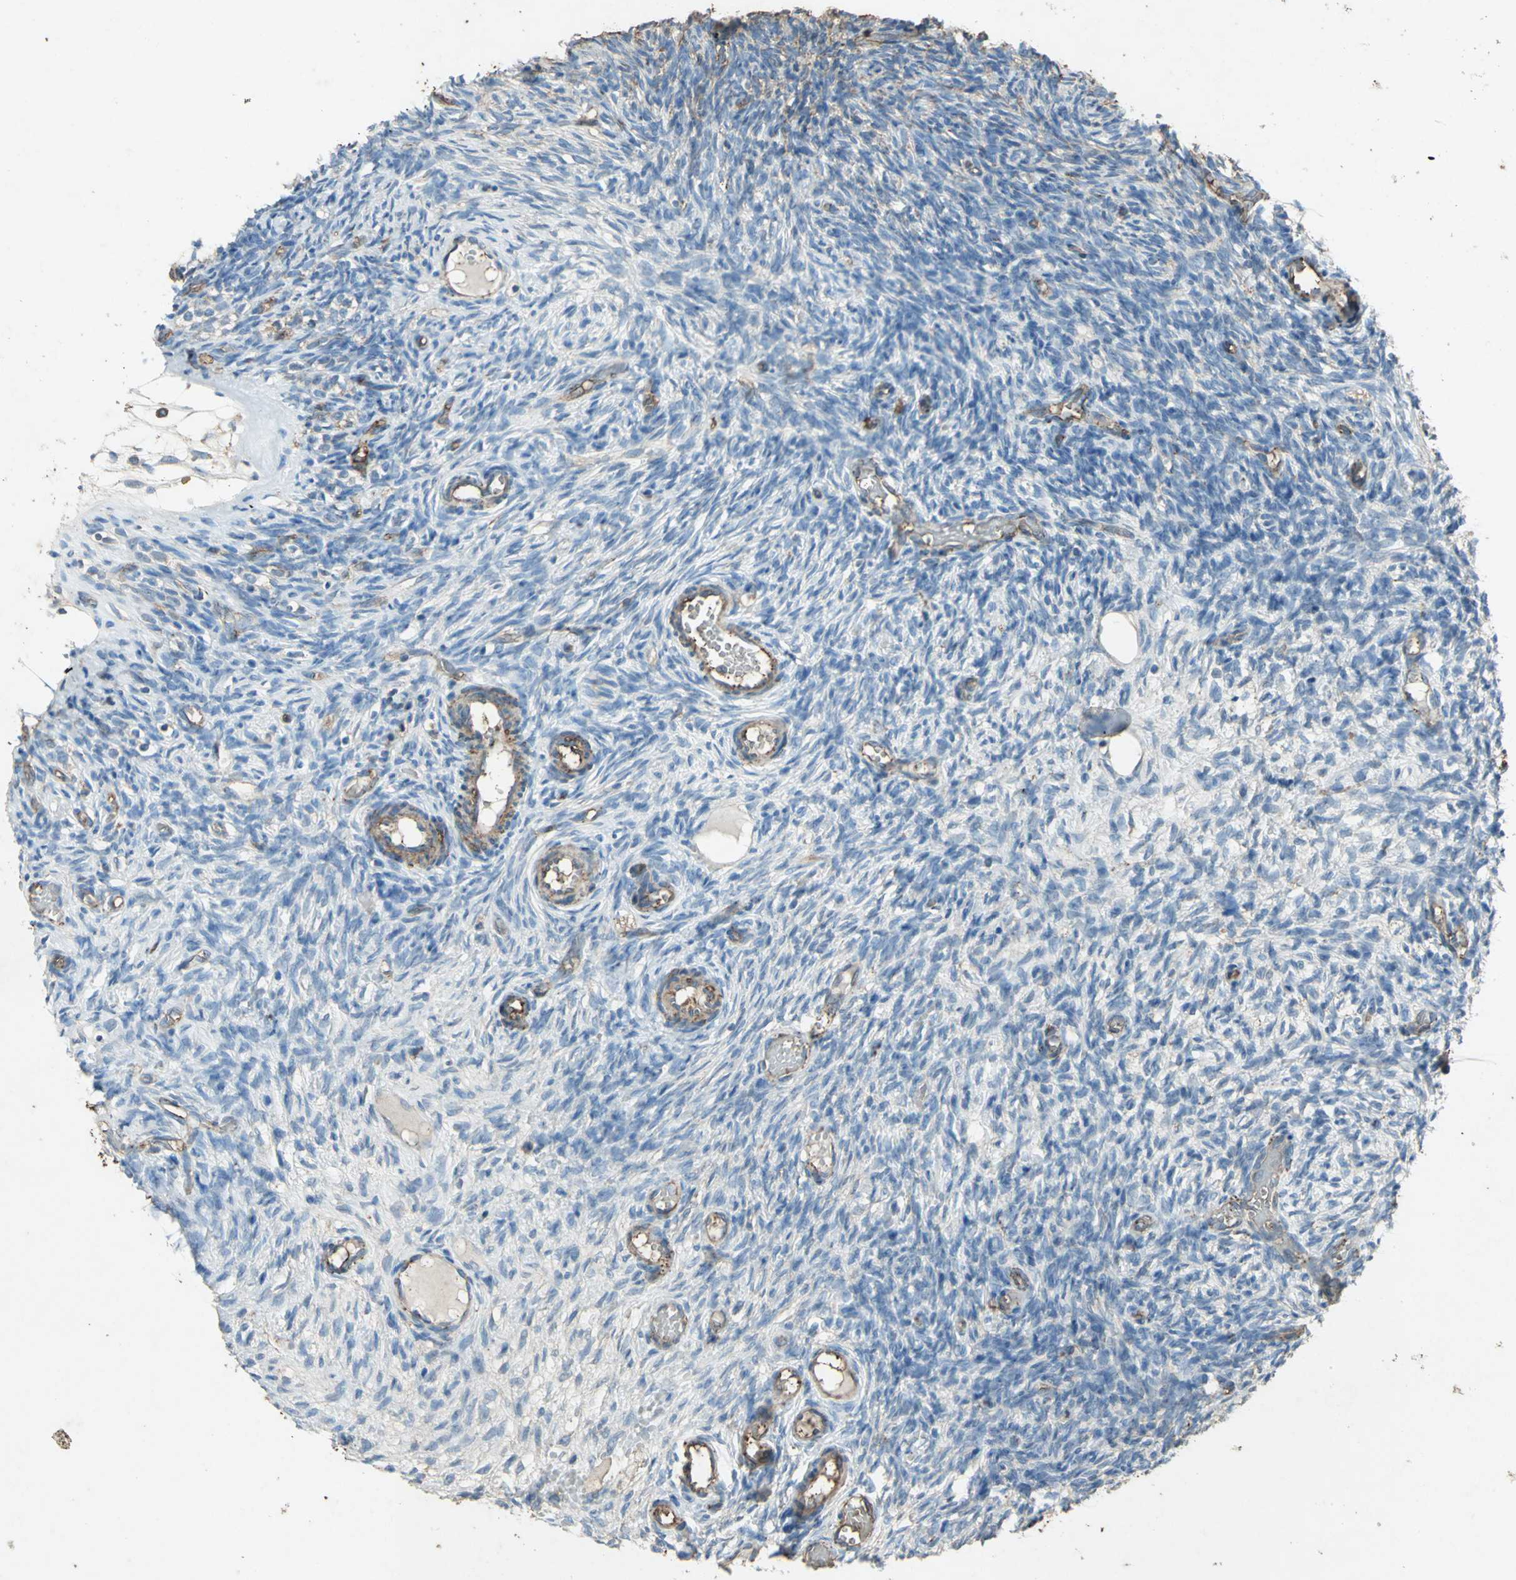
{"staining": {"intensity": "weak", "quantity": "25%-75%", "location": "cytoplasmic/membranous"}, "tissue": "ovary", "cell_type": "Ovarian stroma cells", "image_type": "normal", "snomed": [{"axis": "morphology", "description": "Normal tissue, NOS"}, {"axis": "topography", "description": "Ovary"}], "caption": "Weak cytoplasmic/membranous protein expression is identified in approximately 25%-75% of ovarian stroma cells in ovary.", "gene": "CCR6", "patient": {"sex": "female", "age": 35}}